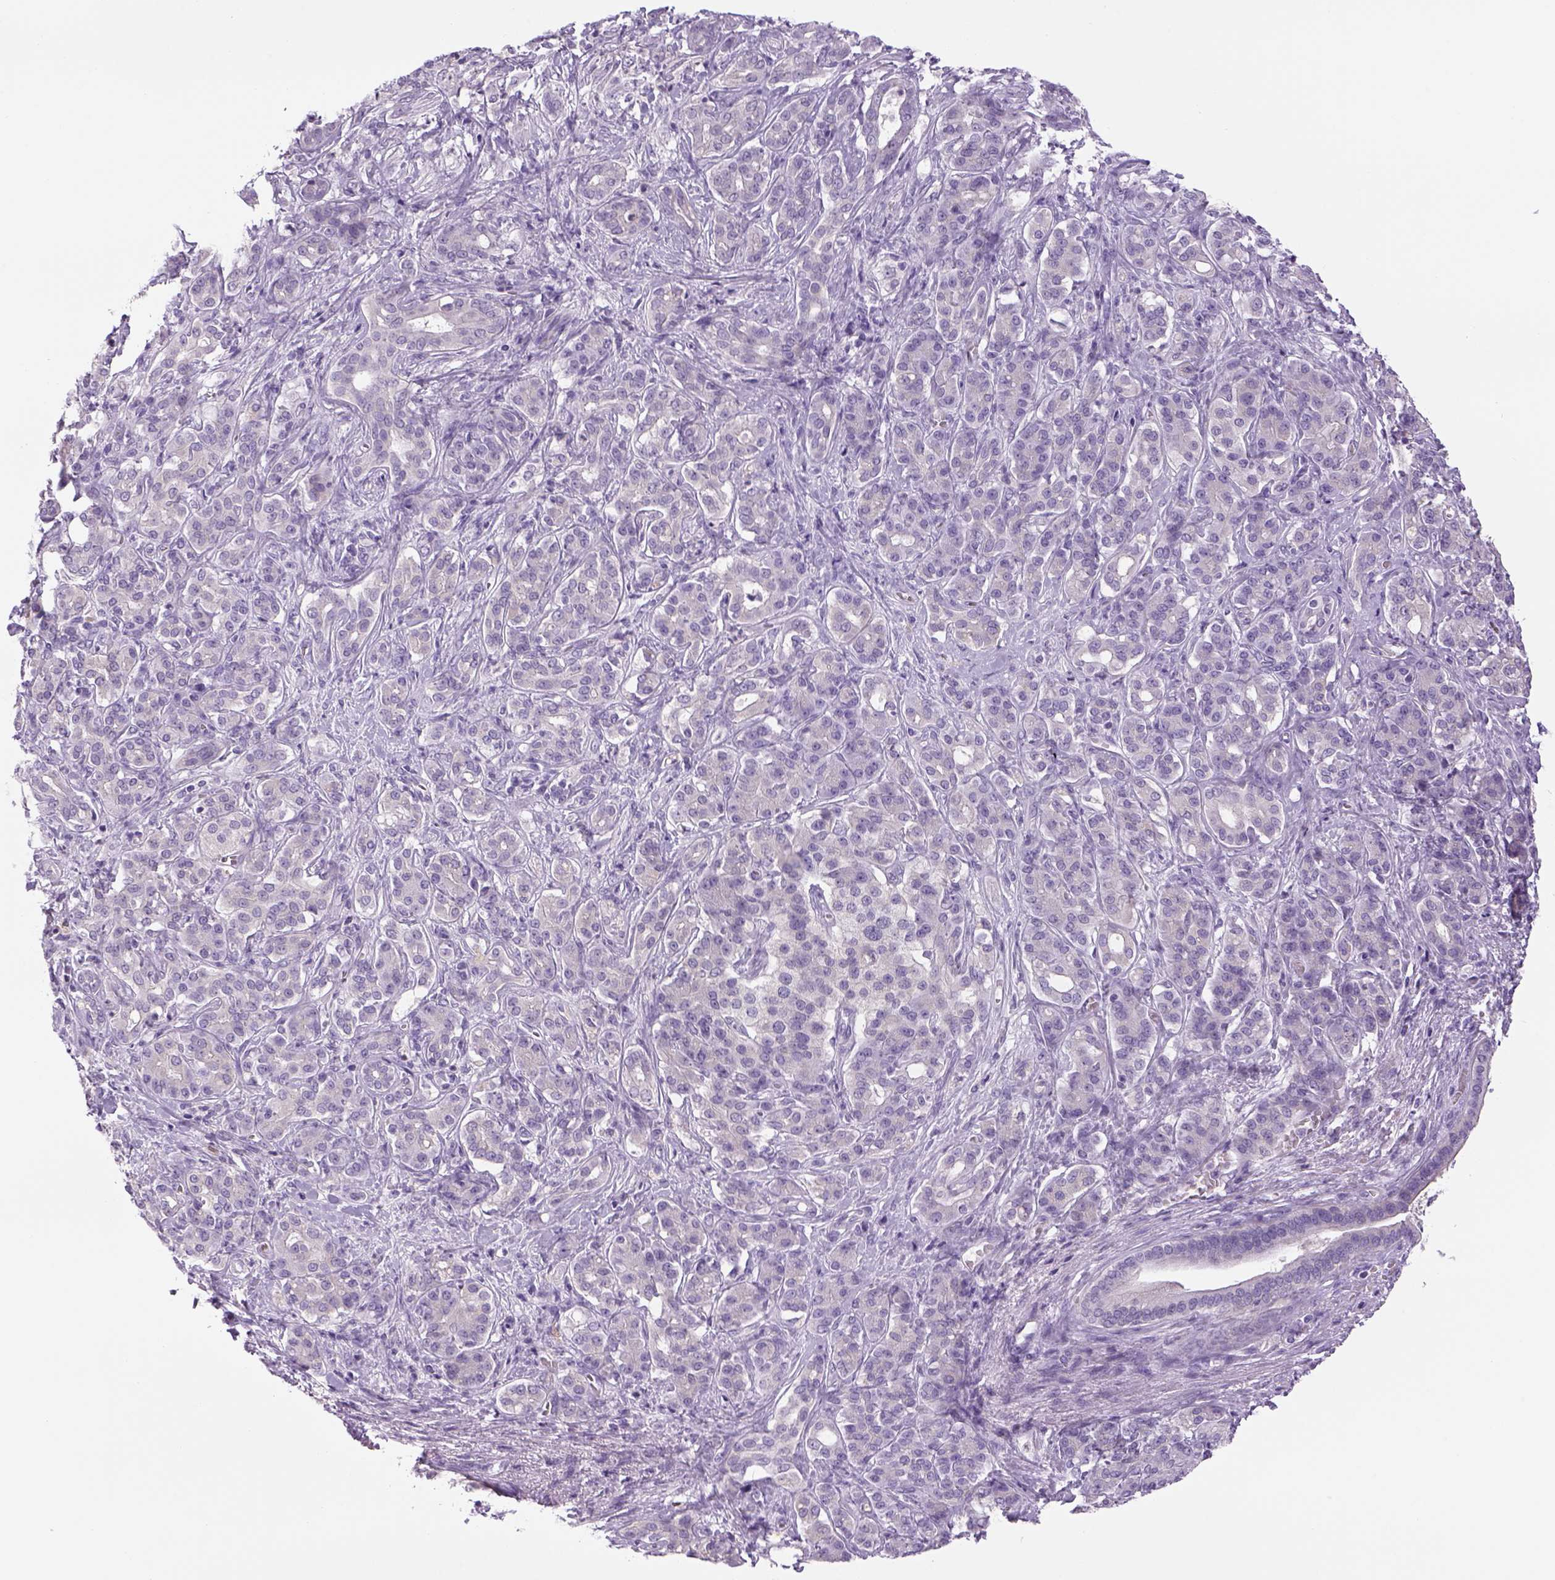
{"staining": {"intensity": "negative", "quantity": "none", "location": "none"}, "tissue": "pancreatic cancer", "cell_type": "Tumor cells", "image_type": "cancer", "snomed": [{"axis": "morphology", "description": "Normal tissue, NOS"}, {"axis": "morphology", "description": "Inflammation, NOS"}, {"axis": "morphology", "description": "Adenocarcinoma, NOS"}, {"axis": "topography", "description": "Pancreas"}], "caption": "Immunohistochemical staining of human adenocarcinoma (pancreatic) exhibits no significant staining in tumor cells. (DAB immunohistochemistry with hematoxylin counter stain).", "gene": "DBH", "patient": {"sex": "male", "age": 57}}